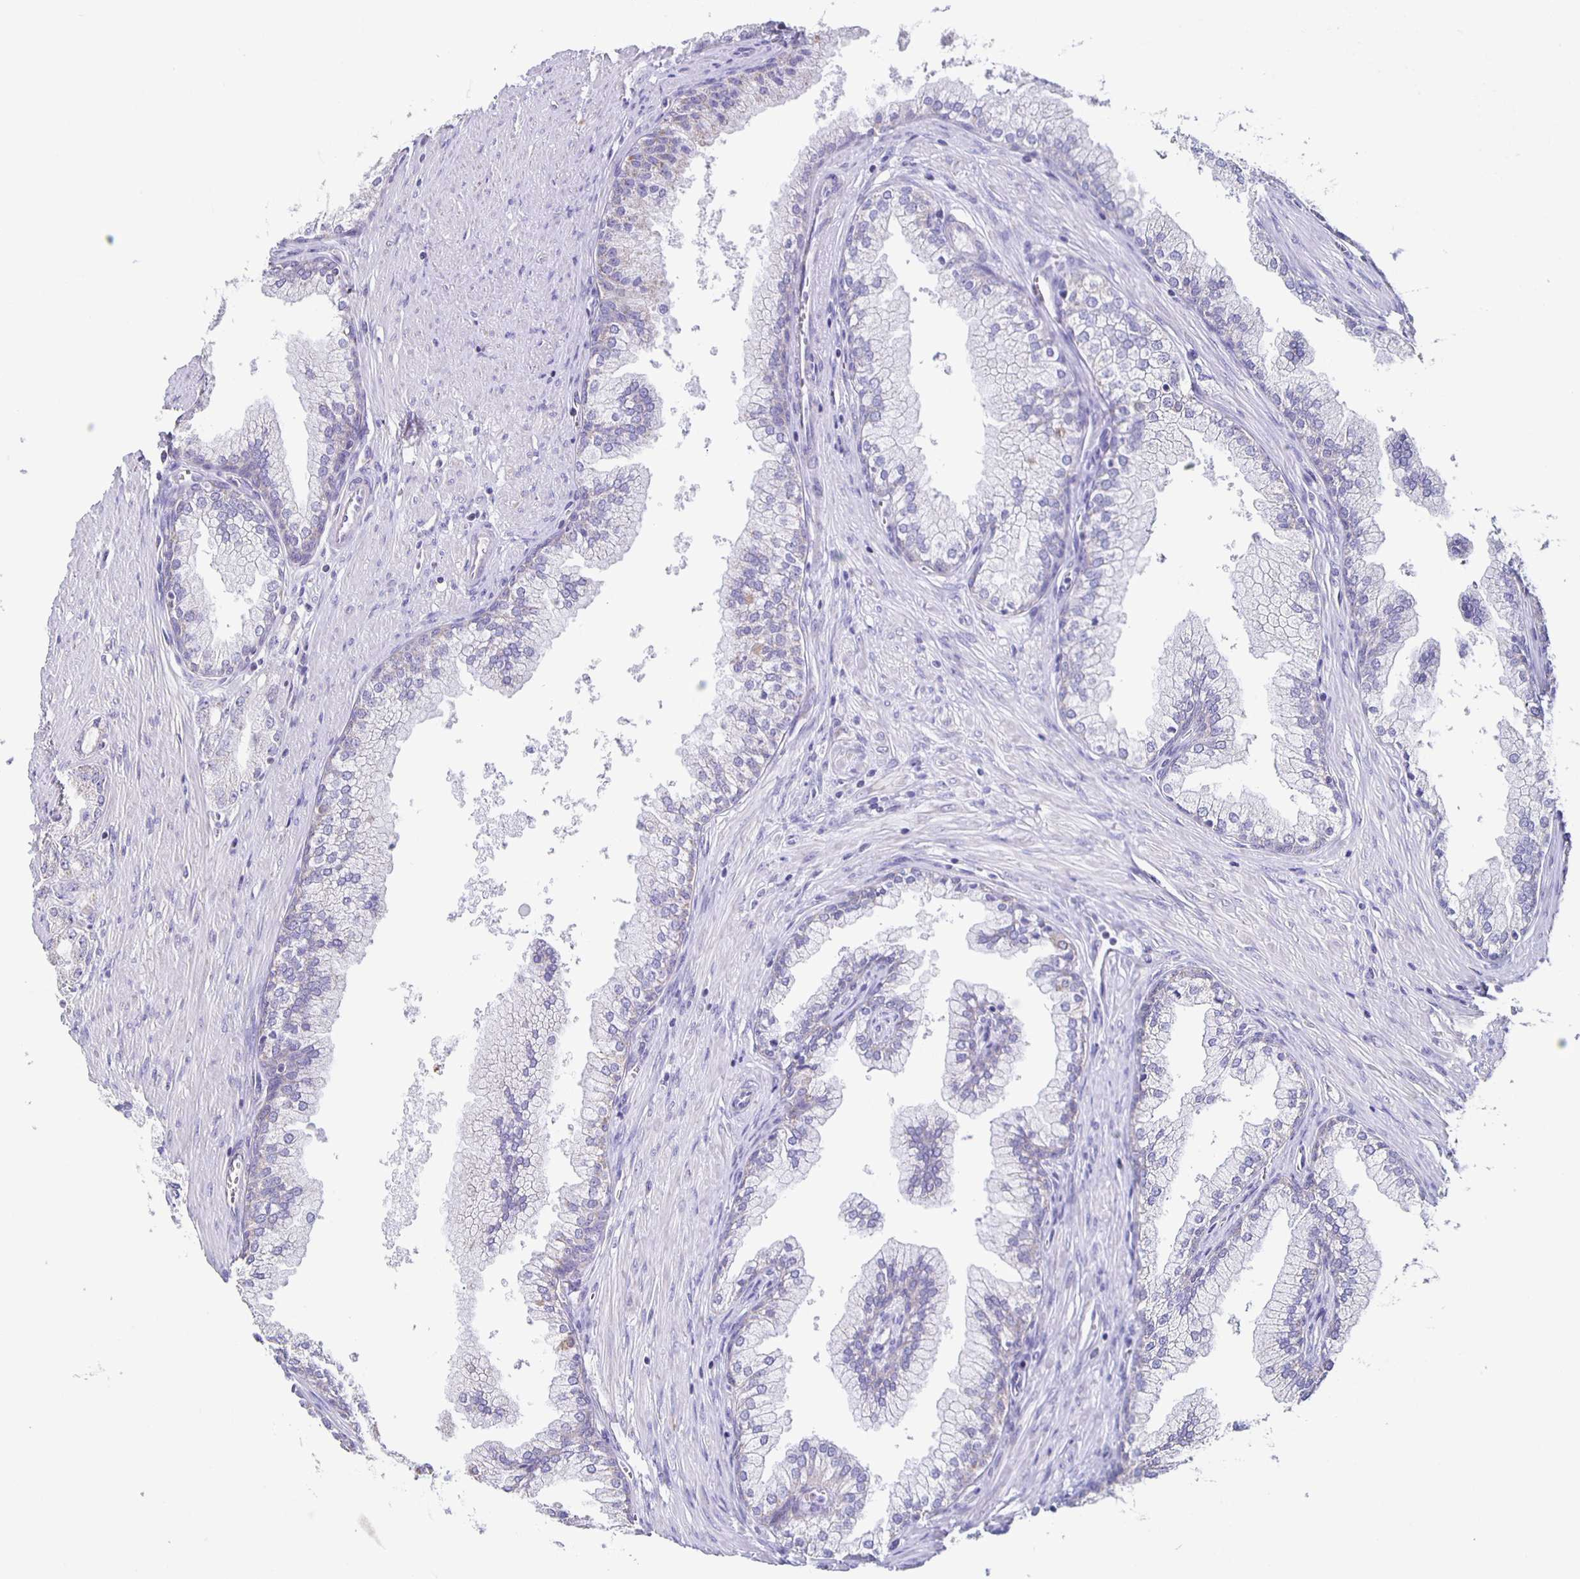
{"staining": {"intensity": "negative", "quantity": "none", "location": "none"}, "tissue": "prostate cancer", "cell_type": "Tumor cells", "image_type": "cancer", "snomed": [{"axis": "morphology", "description": "Adenocarcinoma, High grade"}, {"axis": "topography", "description": "Prostate"}], "caption": "Immunohistochemical staining of prostate cancer exhibits no significant positivity in tumor cells.", "gene": "TPPP", "patient": {"sex": "male", "age": 66}}